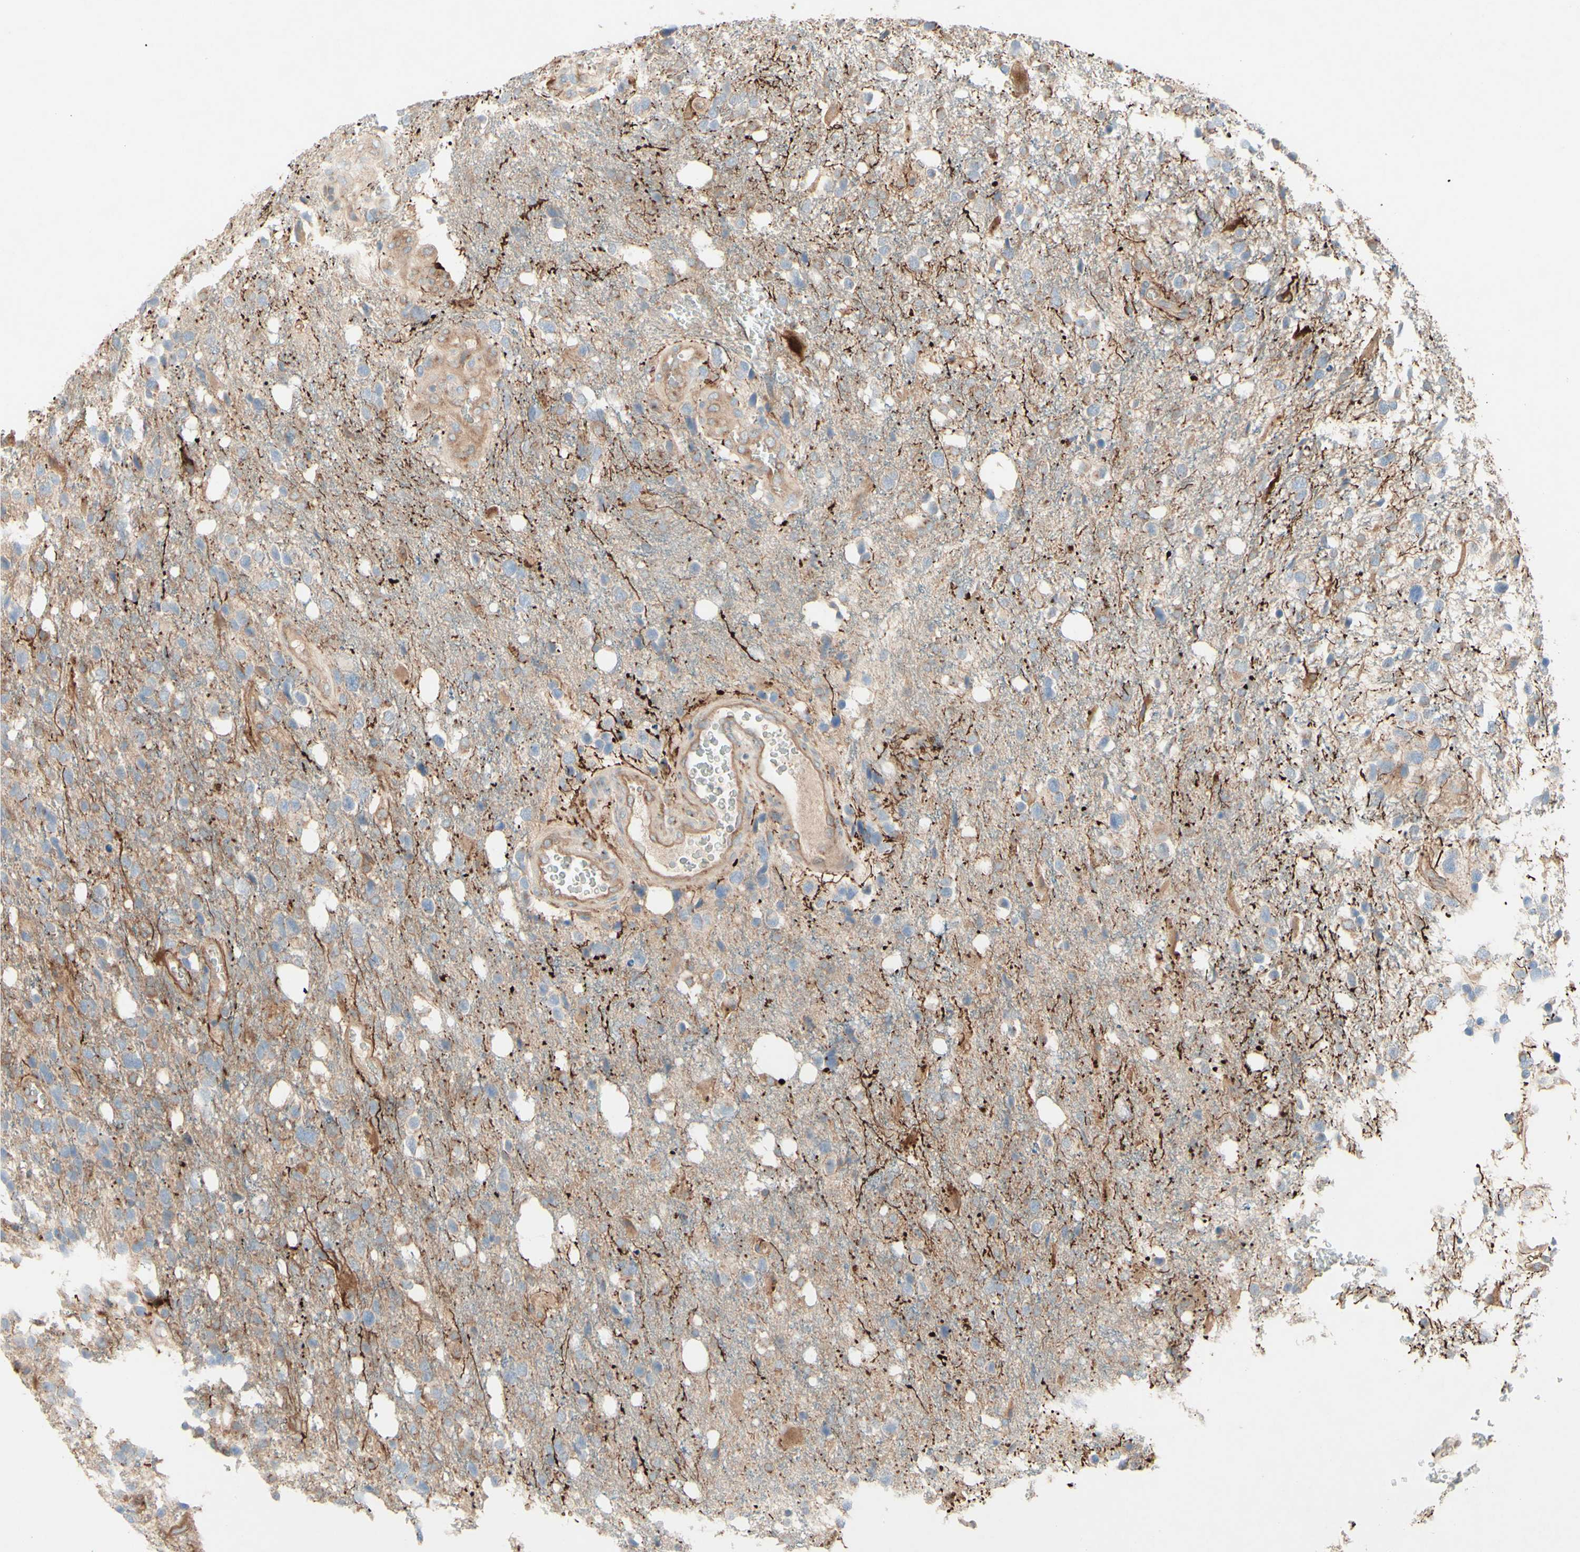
{"staining": {"intensity": "weak", "quantity": "25%-75%", "location": "cytoplasmic/membranous"}, "tissue": "glioma", "cell_type": "Tumor cells", "image_type": "cancer", "snomed": [{"axis": "morphology", "description": "Glioma, malignant, High grade"}, {"axis": "topography", "description": "Brain"}], "caption": "Immunohistochemical staining of human glioma demonstrates low levels of weak cytoplasmic/membranous protein expression in approximately 25%-75% of tumor cells. The protein of interest is stained brown, and the nuclei are stained in blue (DAB IHC with brightfield microscopy, high magnification).", "gene": "MTM1", "patient": {"sex": "female", "age": 58}}